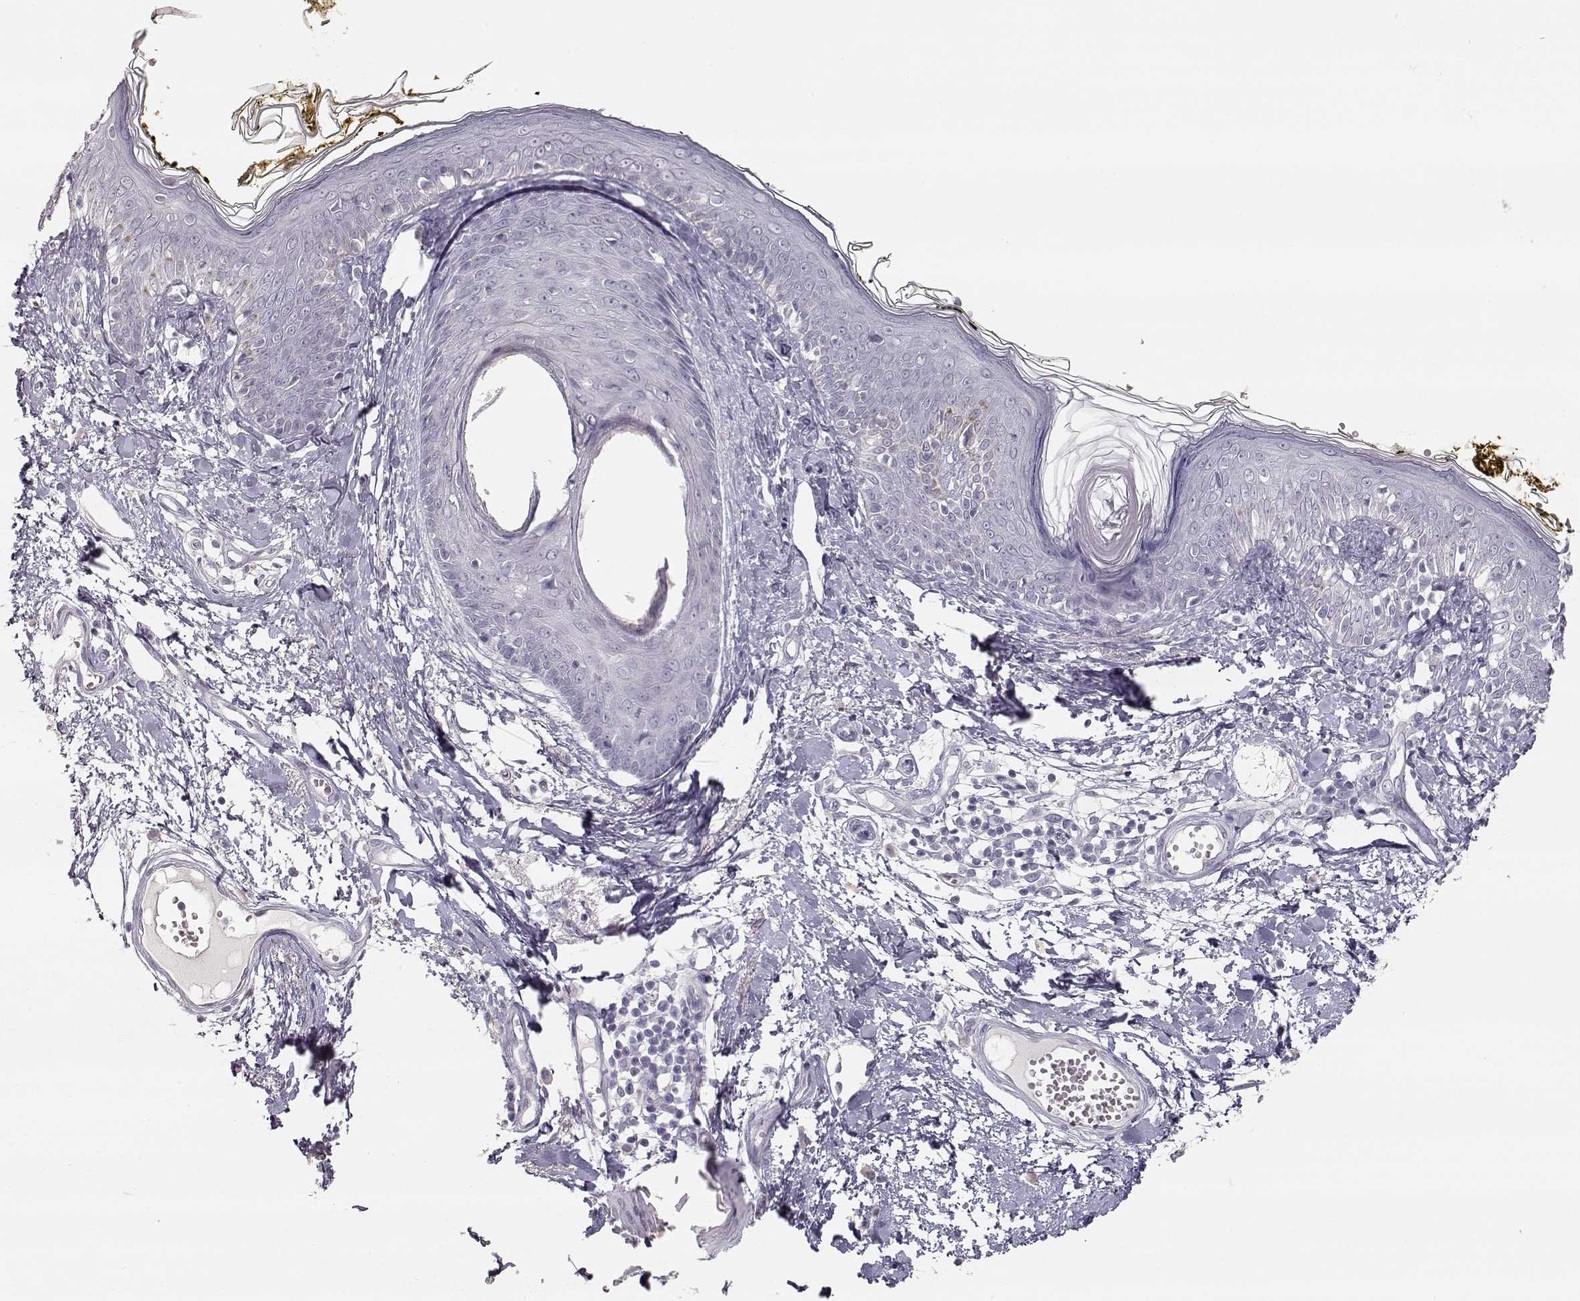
{"staining": {"intensity": "negative", "quantity": "none", "location": "none"}, "tissue": "skin", "cell_type": "Fibroblasts", "image_type": "normal", "snomed": [{"axis": "morphology", "description": "Normal tissue, NOS"}, {"axis": "topography", "description": "Skin"}], "caption": "This image is of normal skin stained with immunohistochemistry to label a protein in brown with the nuclei are counter-stained blue. There is no staining in fibroblasts.", "gene": "TKTL1", "patient": {"sex": "male", "age": 76}}